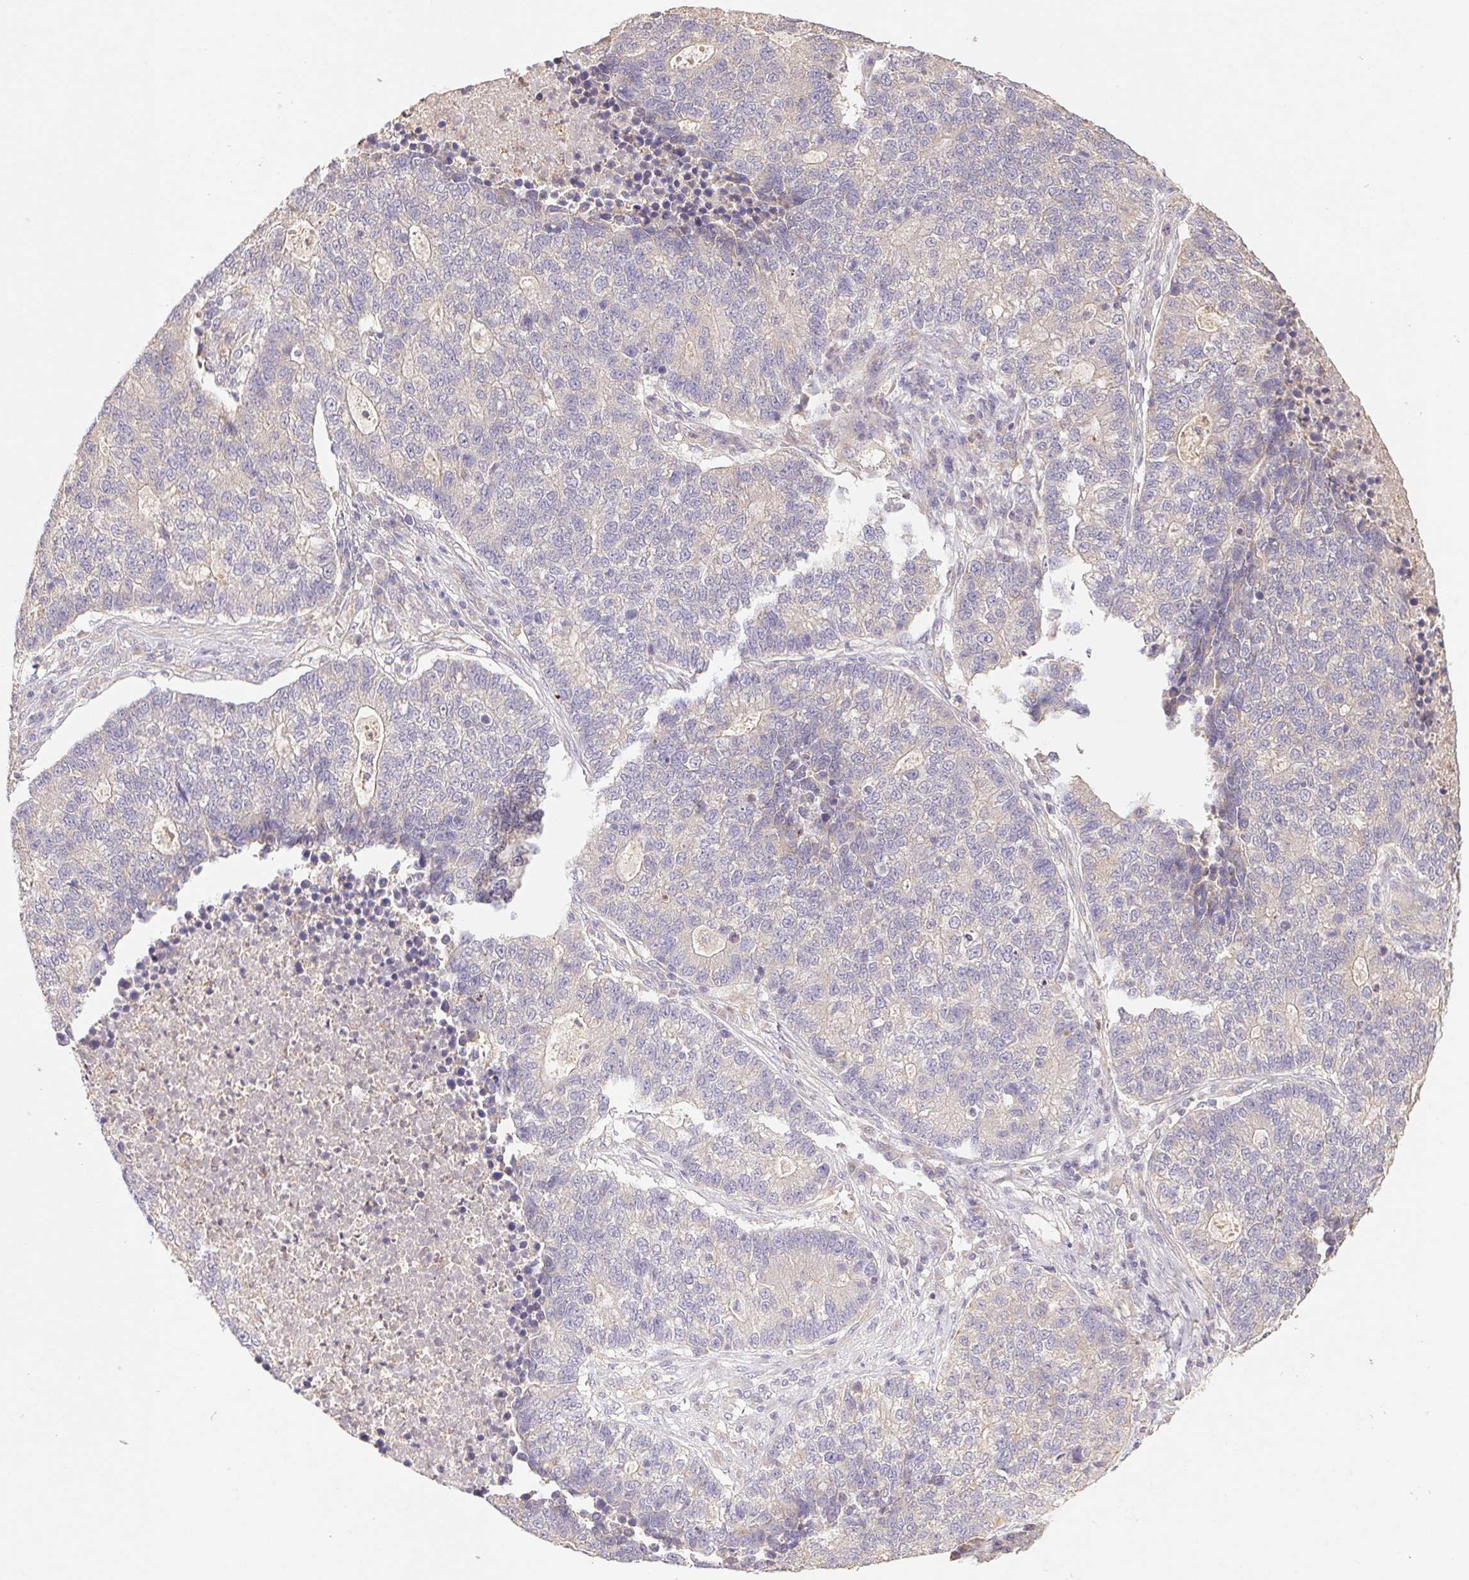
{"staining": {"intensity": "negative", "quantity": "none", "location": "none"}, "tissue": "lung cancer", "cell_type": "Tumor cells", "image_type": "cancer", "snomed": [{"axis": "morphology", "description": "Adenocarcinoma, NOS"}, {"axis": "topography", "description": "Lung"}], "caption": "Tumor cells are negative for brown protein staining in lung adenocarcinoma.", "gene": "RAB11A", "patient": {"sex": "male", "age": 57}}